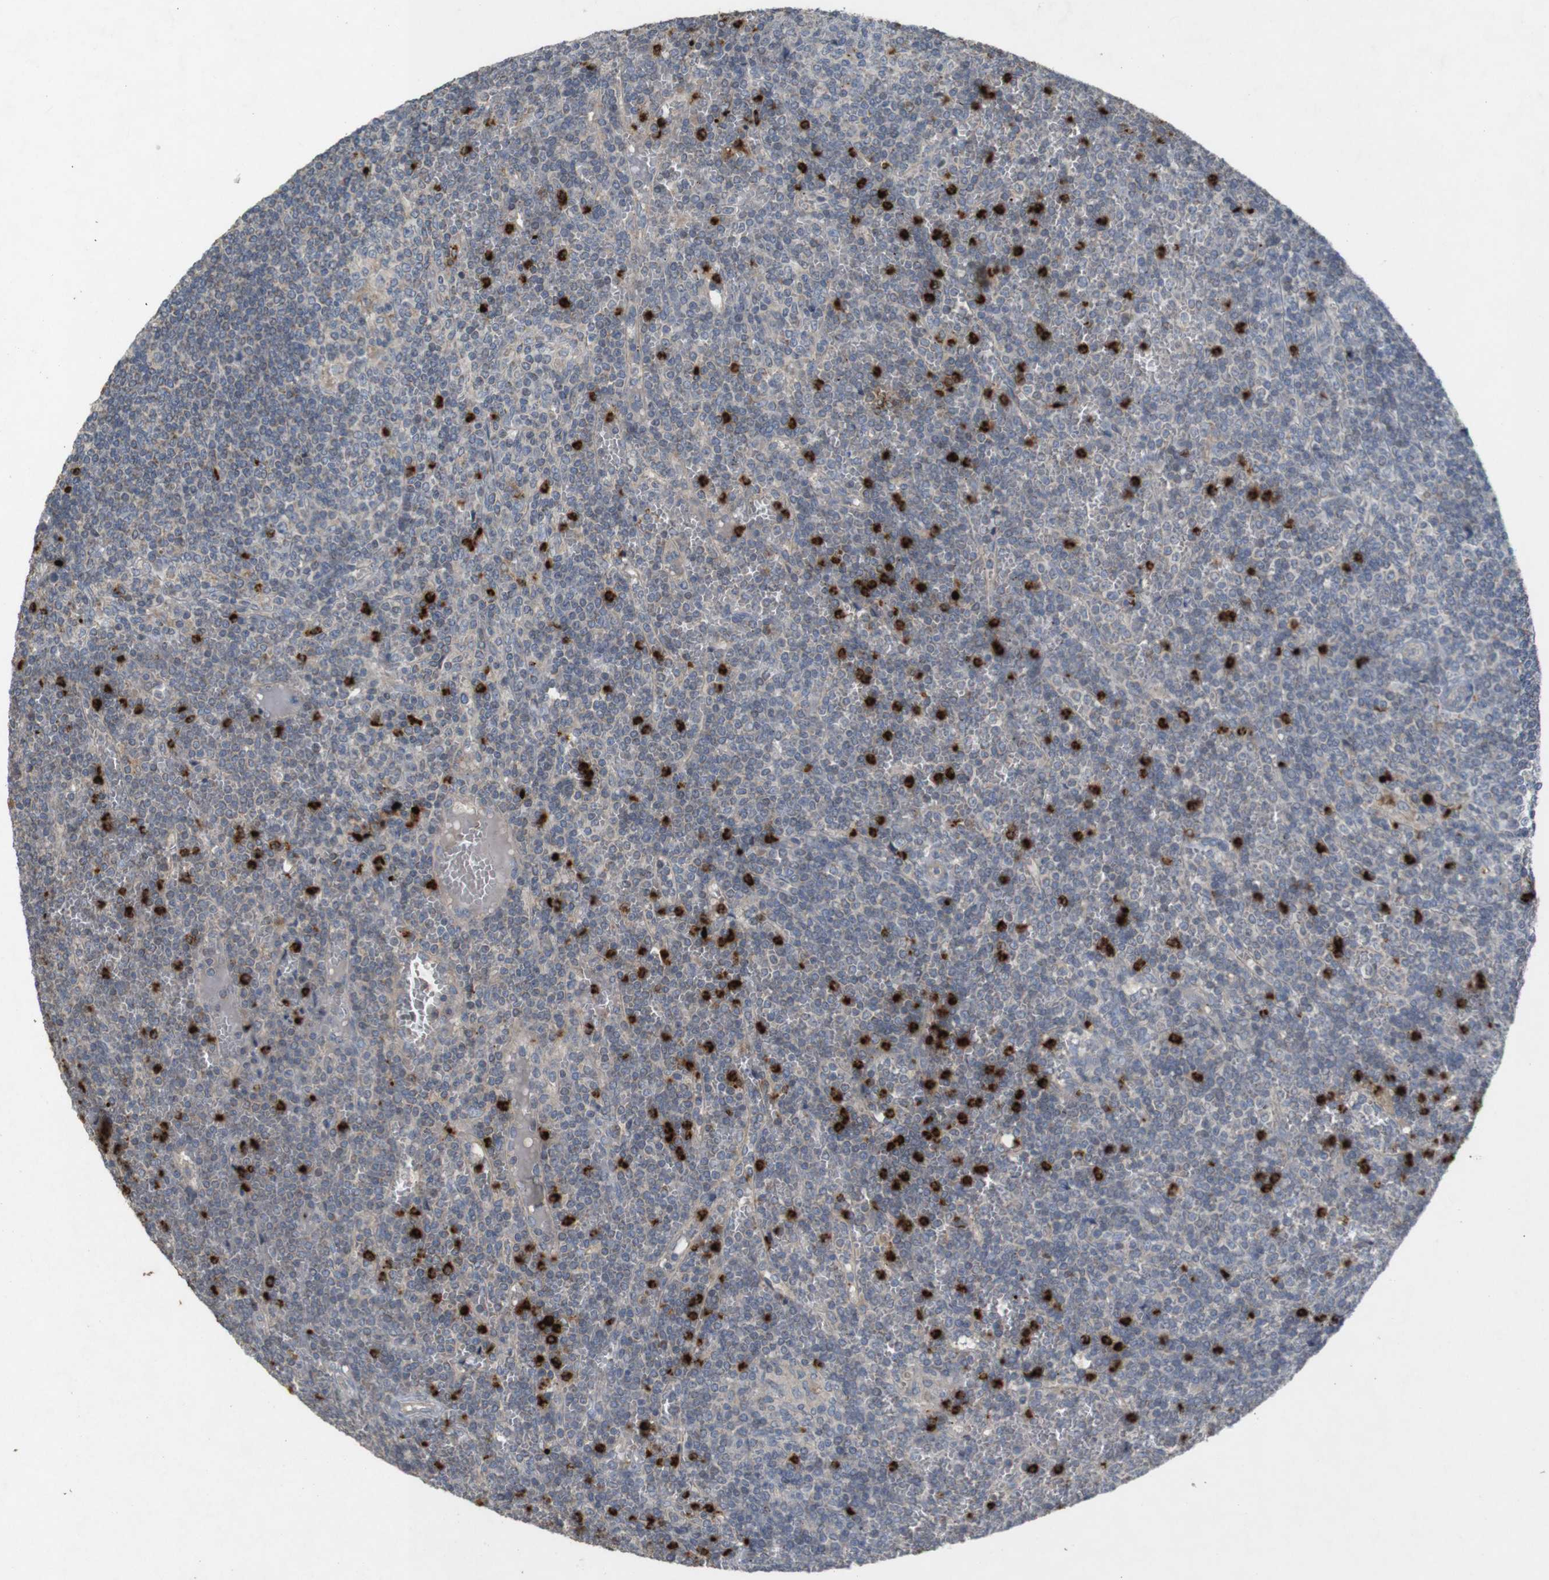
{"staining": {"intensity": "negative", "quantity": "none", "location": "none"}, "tissue": "lymphoma", "cell_type": "Tumor cells", "image_type": "cancer", "snomed": [{"axis": "morphology", "description": "Malignant lymphoma, non-Hodgkin's type, Low grade"}, {"axis": "topography", "description": "Spleen"}], "caption": "Tumor cells are negative for brown protein staining in malignant lymphoma, non-Hodgkin's type (low-grade).", "gene": "TSPAN14", "patient": {"sex": "female", "age": 19}}